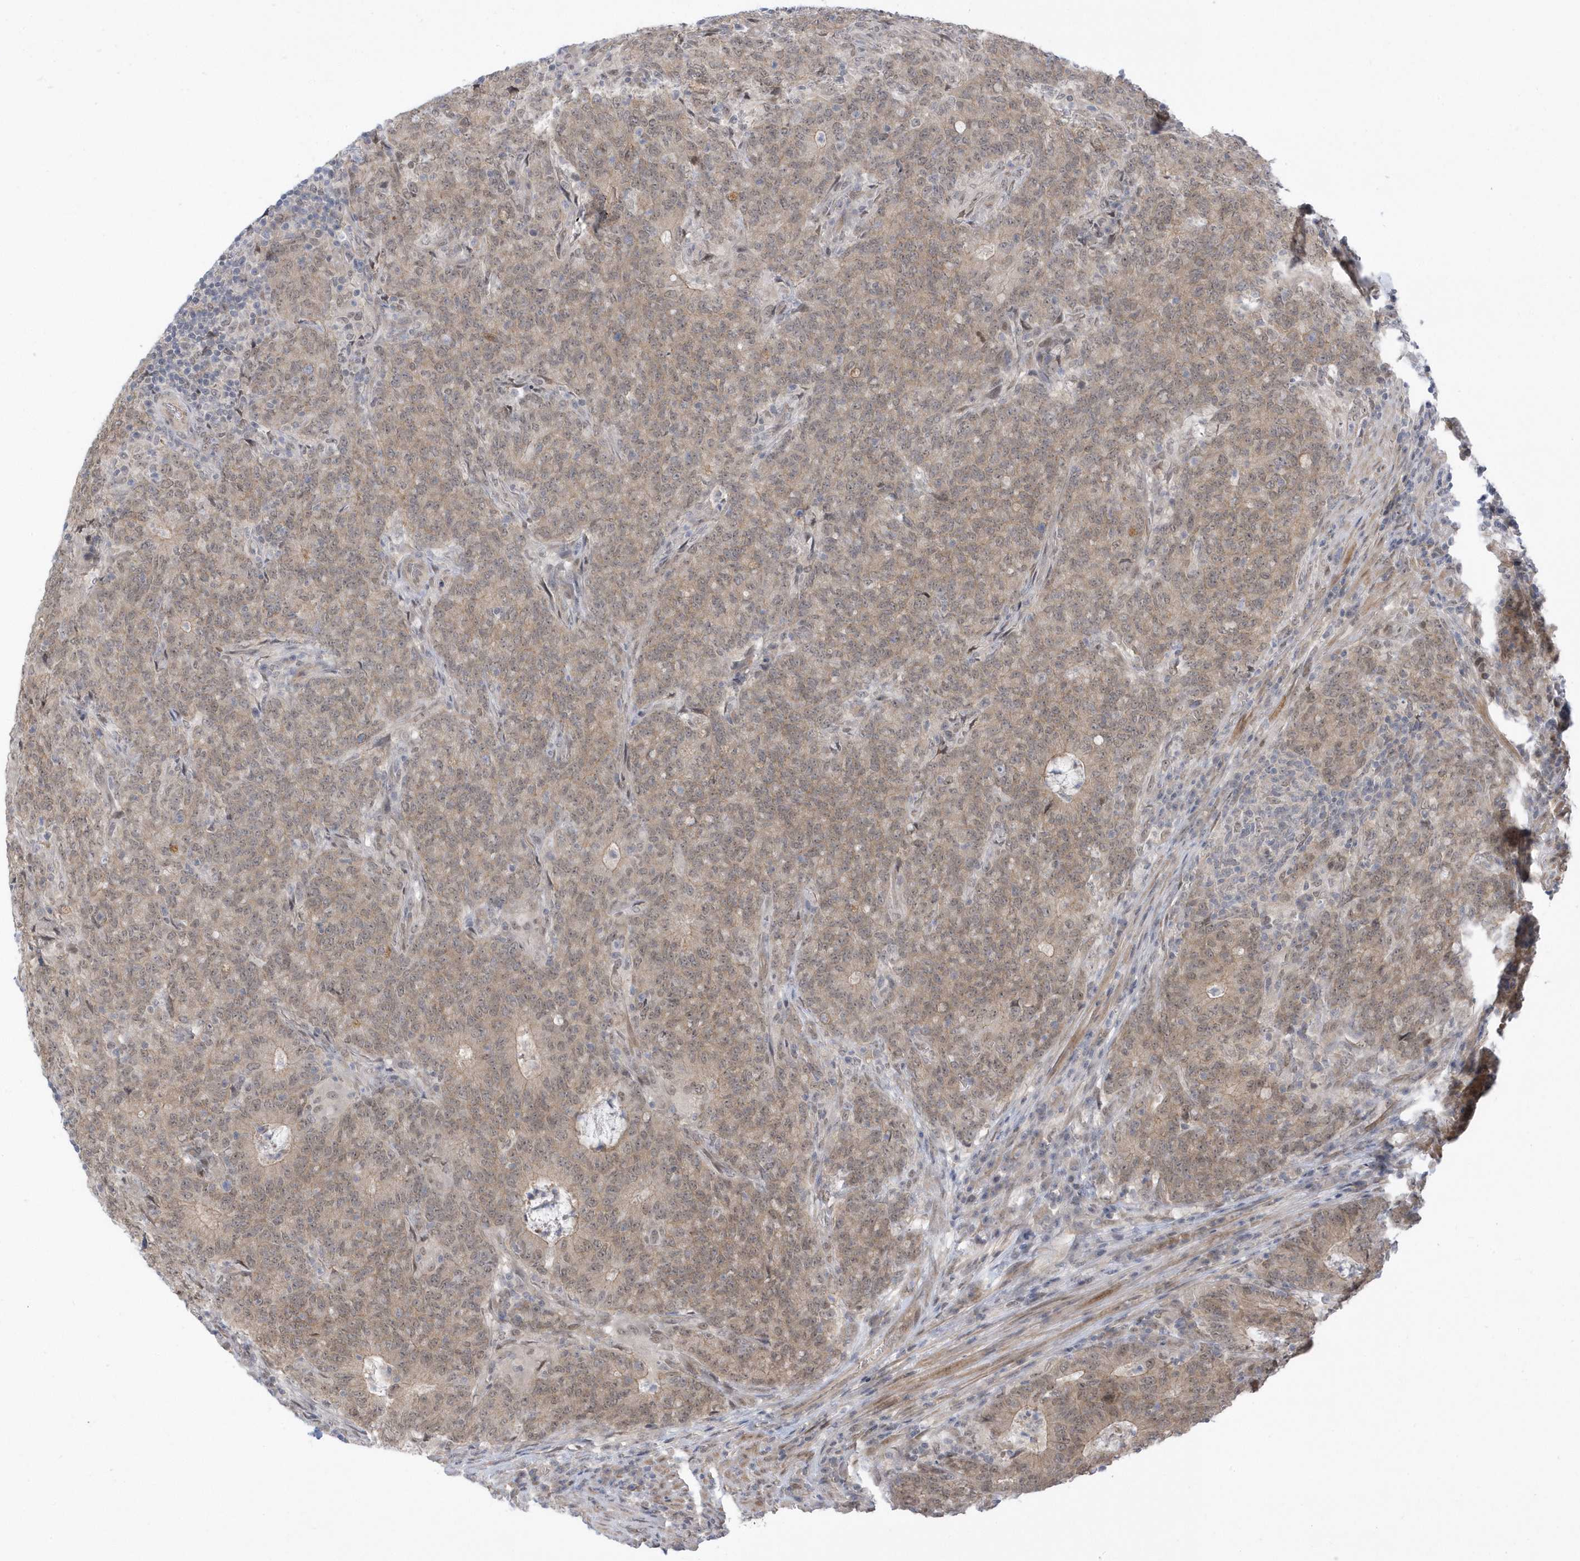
{"staining": {"intensity": "moderate", "quantity": ">75%", "location": "cytoplasmic/membranous,nuclear"}, "tissue": "colorectal cancer", "cell_type": "Tumor cells", "image_type": "cancer", "snomed": [{"axis": "morphology", "description": "Normal tissue, NOS"}, {"axis": "morphology", "description": "Adenocarcinoma, NOS"}, {"axis": "topography", "description": "Colon"}], "caption": "Colorectal cancer (adenocarcinoma) stained with DAB immunohistochemistry reveals medium levels of moderate cytoplasmic/membranous and nuclear staining in approximately >75% of tumor cells.", "gene": "USP53", "patient": {"sex": "female", "age": 75}}